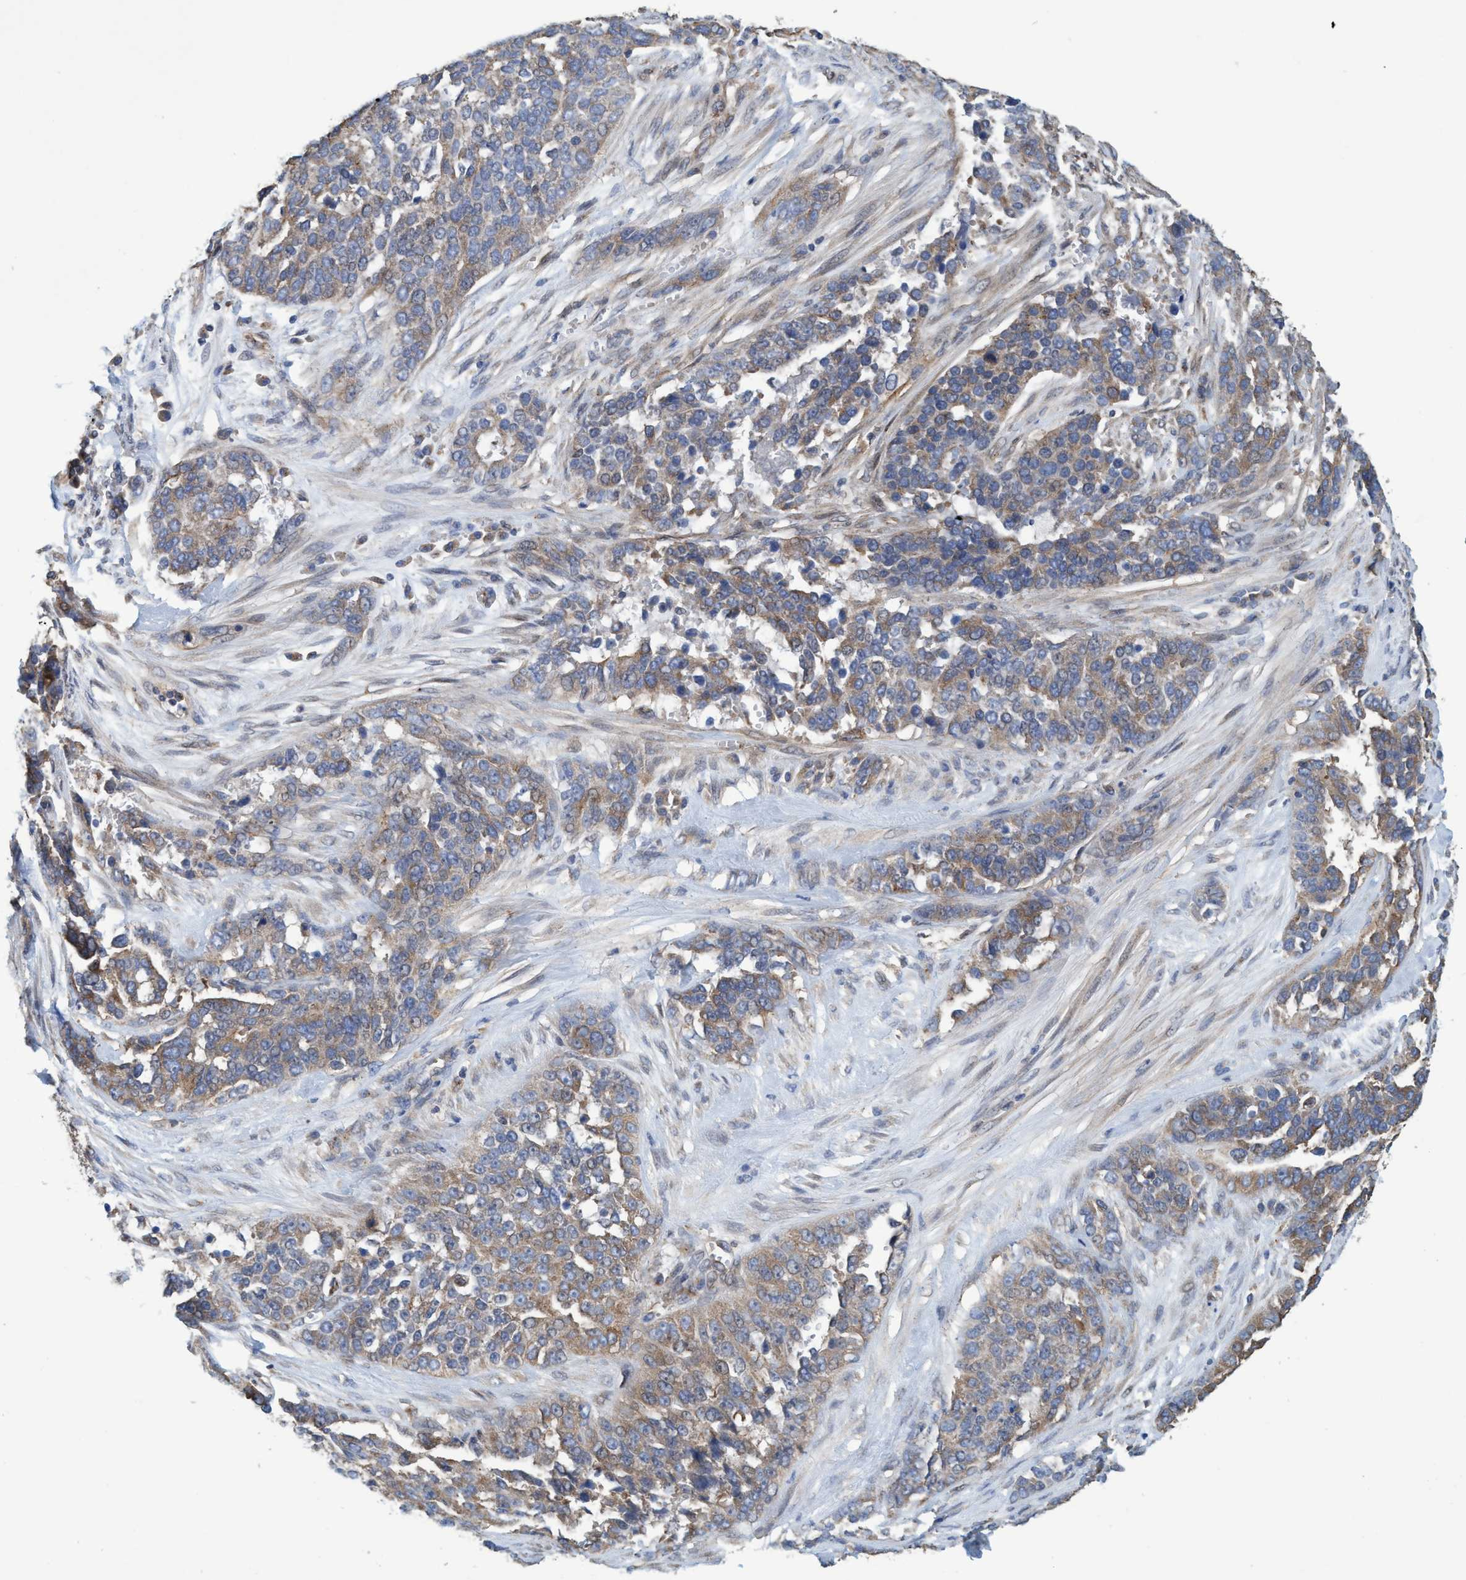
{"staining": {"intensity": "moderate", "quantity": ">75%", "location": "cytoplasmic/membranous"}, "tissue": "ovarian cancer", "cell_type": "Tumor cells", "image_type": "cancer", "snomed": [{"axis": "morphology", "description": "Cystadenocarcinoma, serous, NOS"}, {"axis": "topography", "description": "Ovary"}], "caption": "Immunohistochemistry of ovarian serous cystadenocarcinoma exhibits medium levels of moderate cytoplasmic/membranous expression in about >75% of tumor cells.", "gene": "BICD2", "patient": {"sex": "female", "age": 44}}